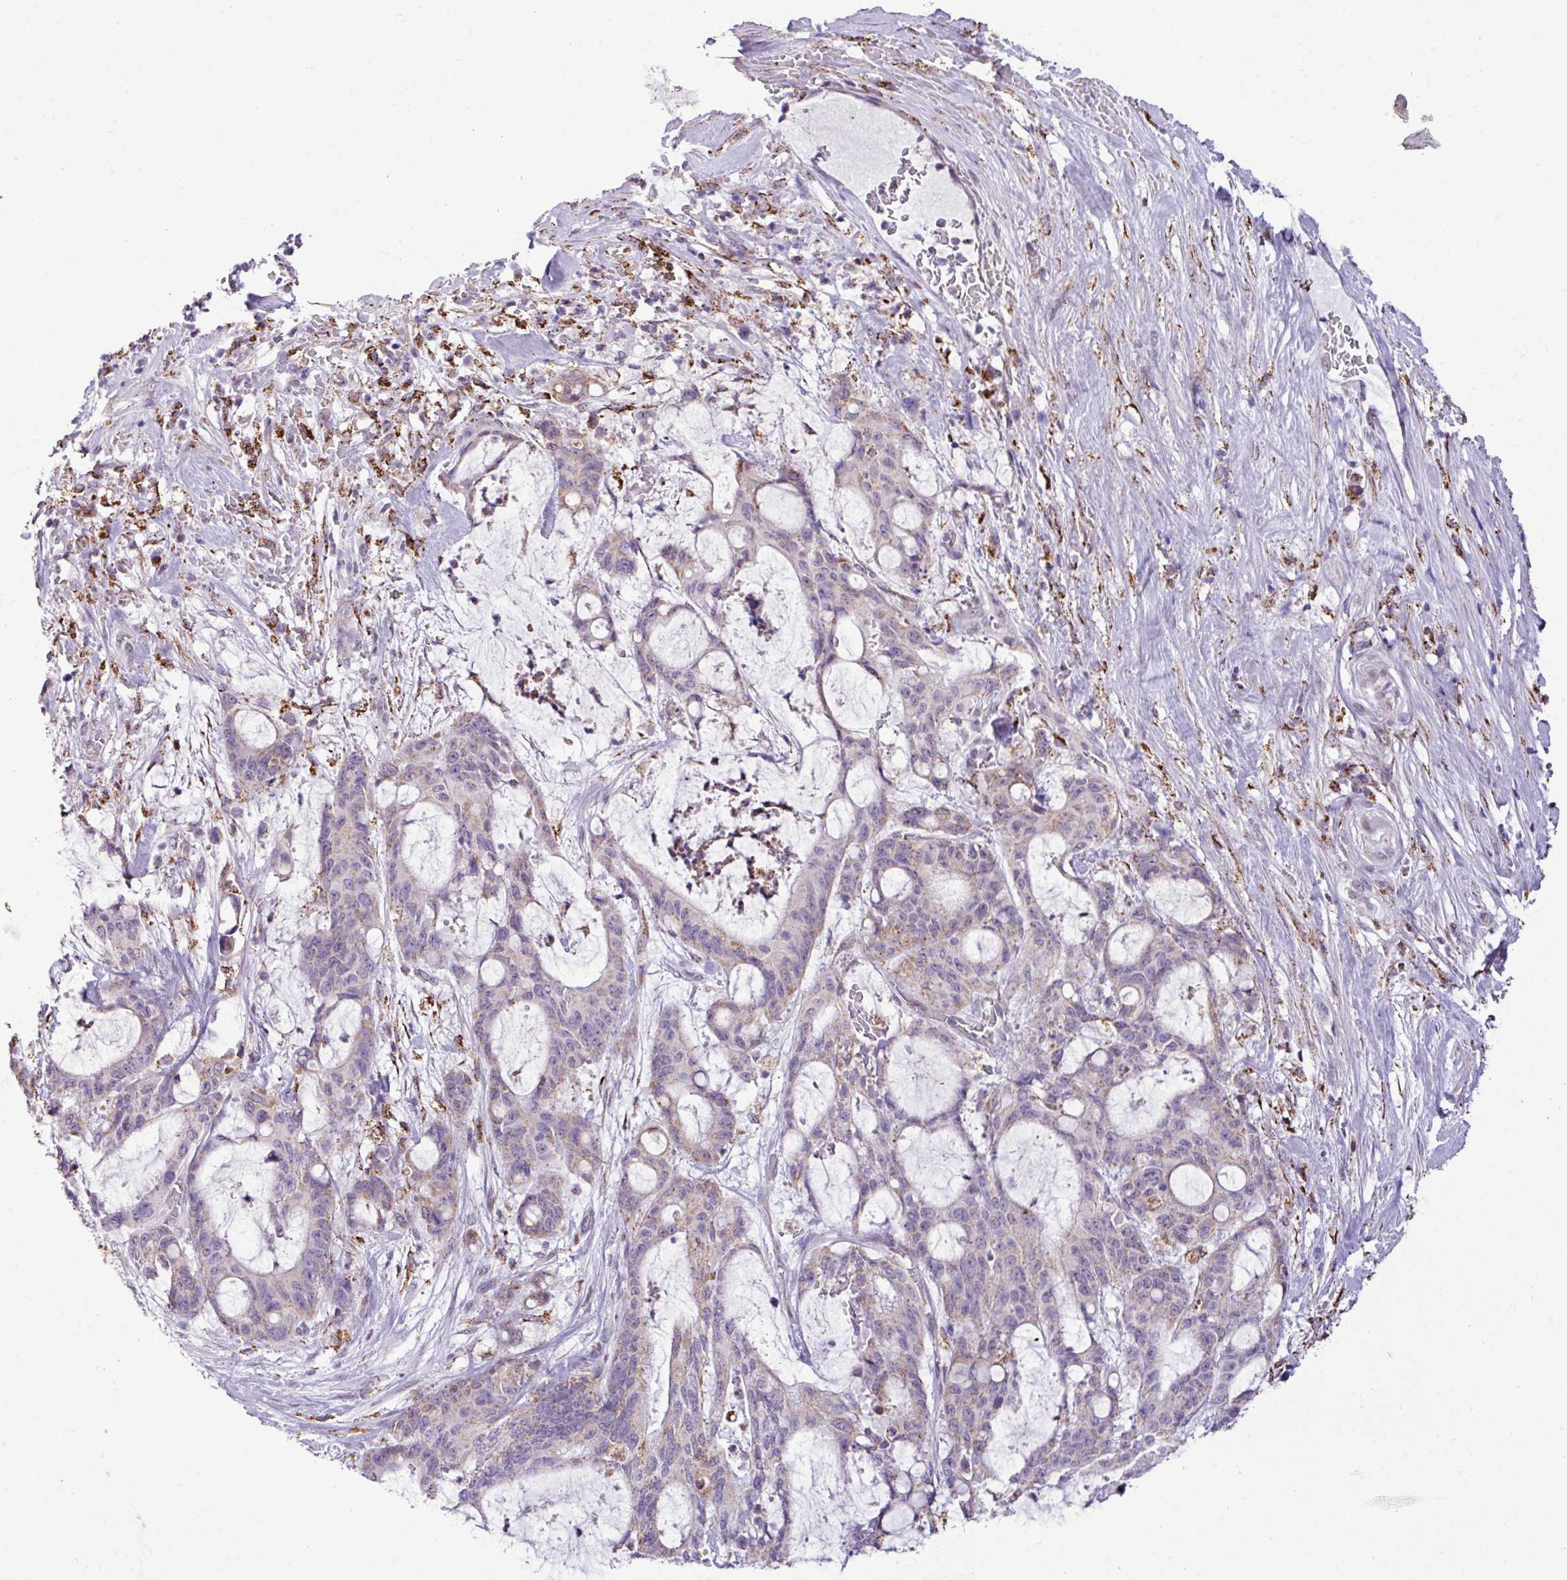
{"staining": {"intensity": "weak", "quantity": "<25%", "location": "cytoplasmic/membranous"}, "tissue": "liver cancer", "cell_type": "Tumor cells", "image_type": "cancer", "snomed": [{"axis": "morphology", "description": "Normal tissue, NOS"}, {"axis": "morphology", "description": "Cholangiocarcinoma"}, {"axis": "topography", "description": "Liver"}, {"axis": "topography", "description": "Peripheral nerve tissue"}], "caption": "Immunohistochemical staining of liver cancer (cholangiocarcinoma) displays no significant expression in tumor cells.", "gene": "SGPP1", "patient": {"sex": "female", "age": 73}}